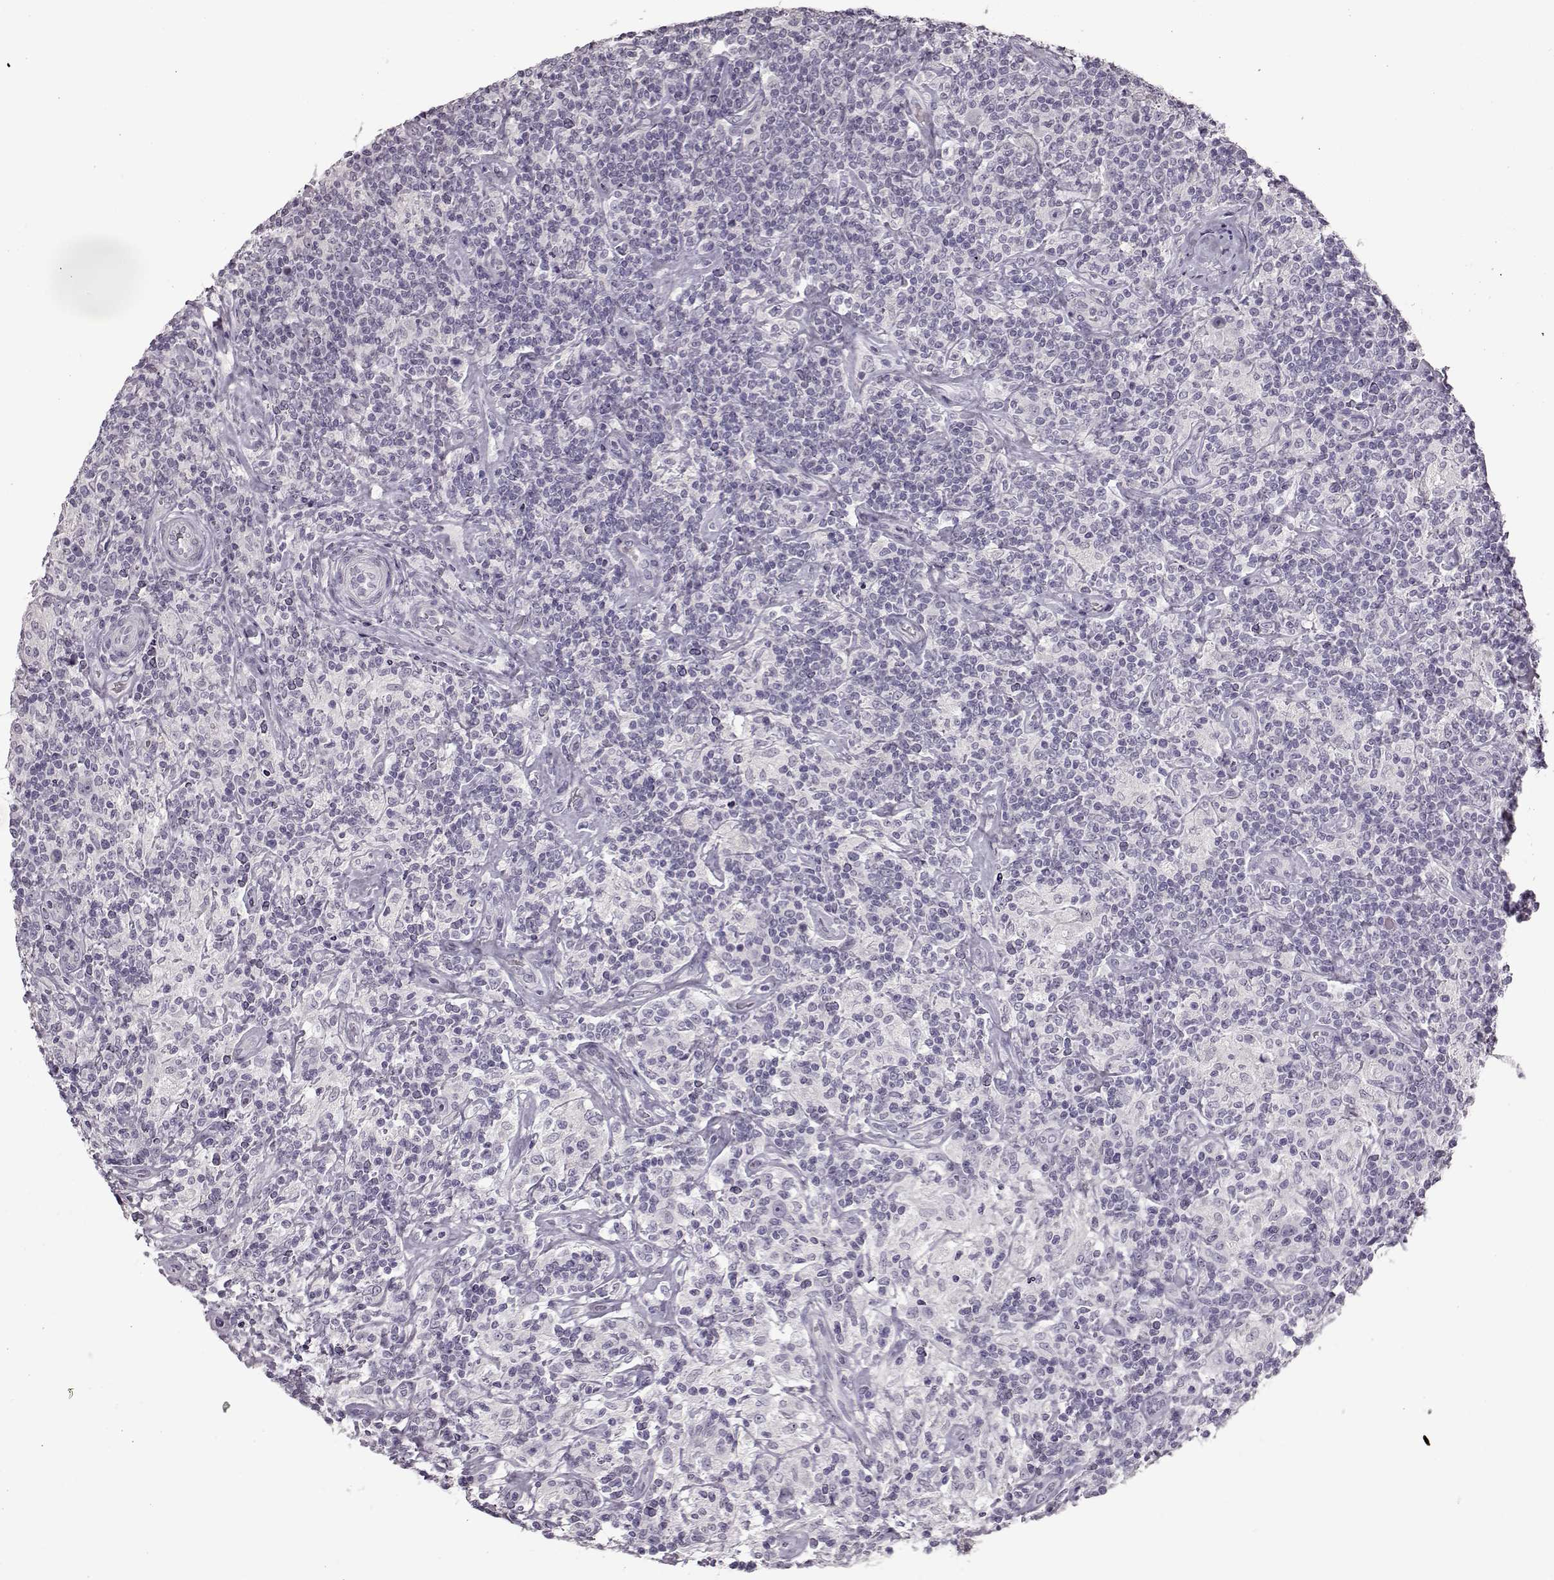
{"staining": {"intensity": "negative", "quantity": "none", "location": "none"}, "tissue": "lymphoma", "cell_type": "Tumor cells", "image_type": "cancer", "snomed": [{"axis": "morphology", "description": "Hodgkin's disease, NOS"}, {"axis": "topography", "description": "Lymph node"}], "caption": "Immunohistochemistry (IHC) of human Hodgkin's disease shows no staining in tumor cells.", "gene": "FSHB", "patient": {"sex": "male", "age": 70}}